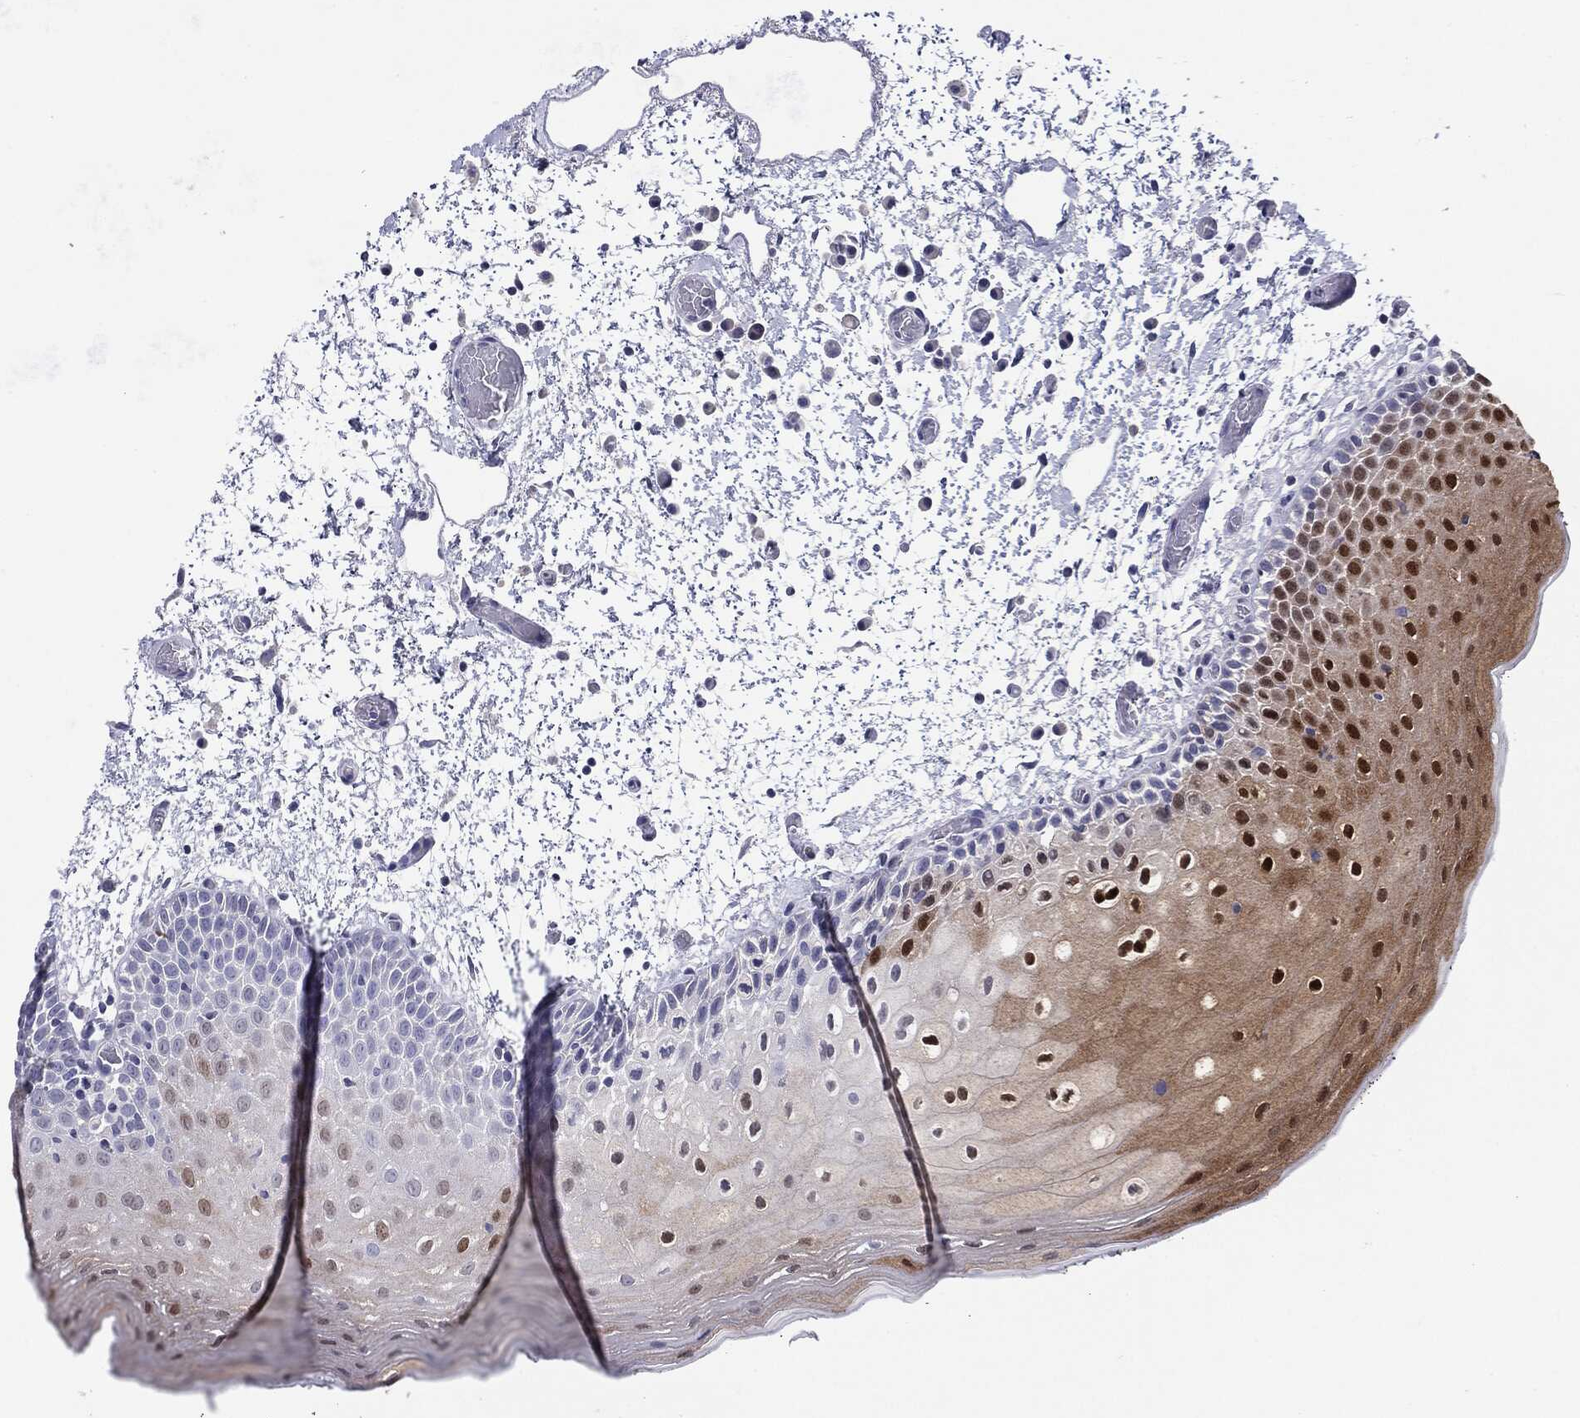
{"staining": {"intensity": "strong", "quantity": "<25%", "location": "nuclear"}, "tissue": "oral mucosa", "cell_type": "Squamous epithelial cells", "image_type": "normal", "snomed": [{"axis": "morphology", "description": "Normal tissue, NOS"}, {"axis": "morphology", "description": "Squamous cell carcinoma, NOS"}, {"axis": "topography", "description": "Oral tissue"}, {"axis": "topography", "description": "Tounge, NOS"}, {"axis": "topography", "description": "Head-Neck"}], "caption": "Immunohistochemistry (IHC) of unremarkable oral mucosa reveals medium levels of strong nuclear positivity in about <25% of squamous epithelial cells. Using DAB (3,3'-diaminobenzidine) (brown) and hematoxylin (blue) stains, captured at high magnification using brightfield microscopy.", "gene": "SERPINB4", "patient": {"sex": "female", "age": 80}}